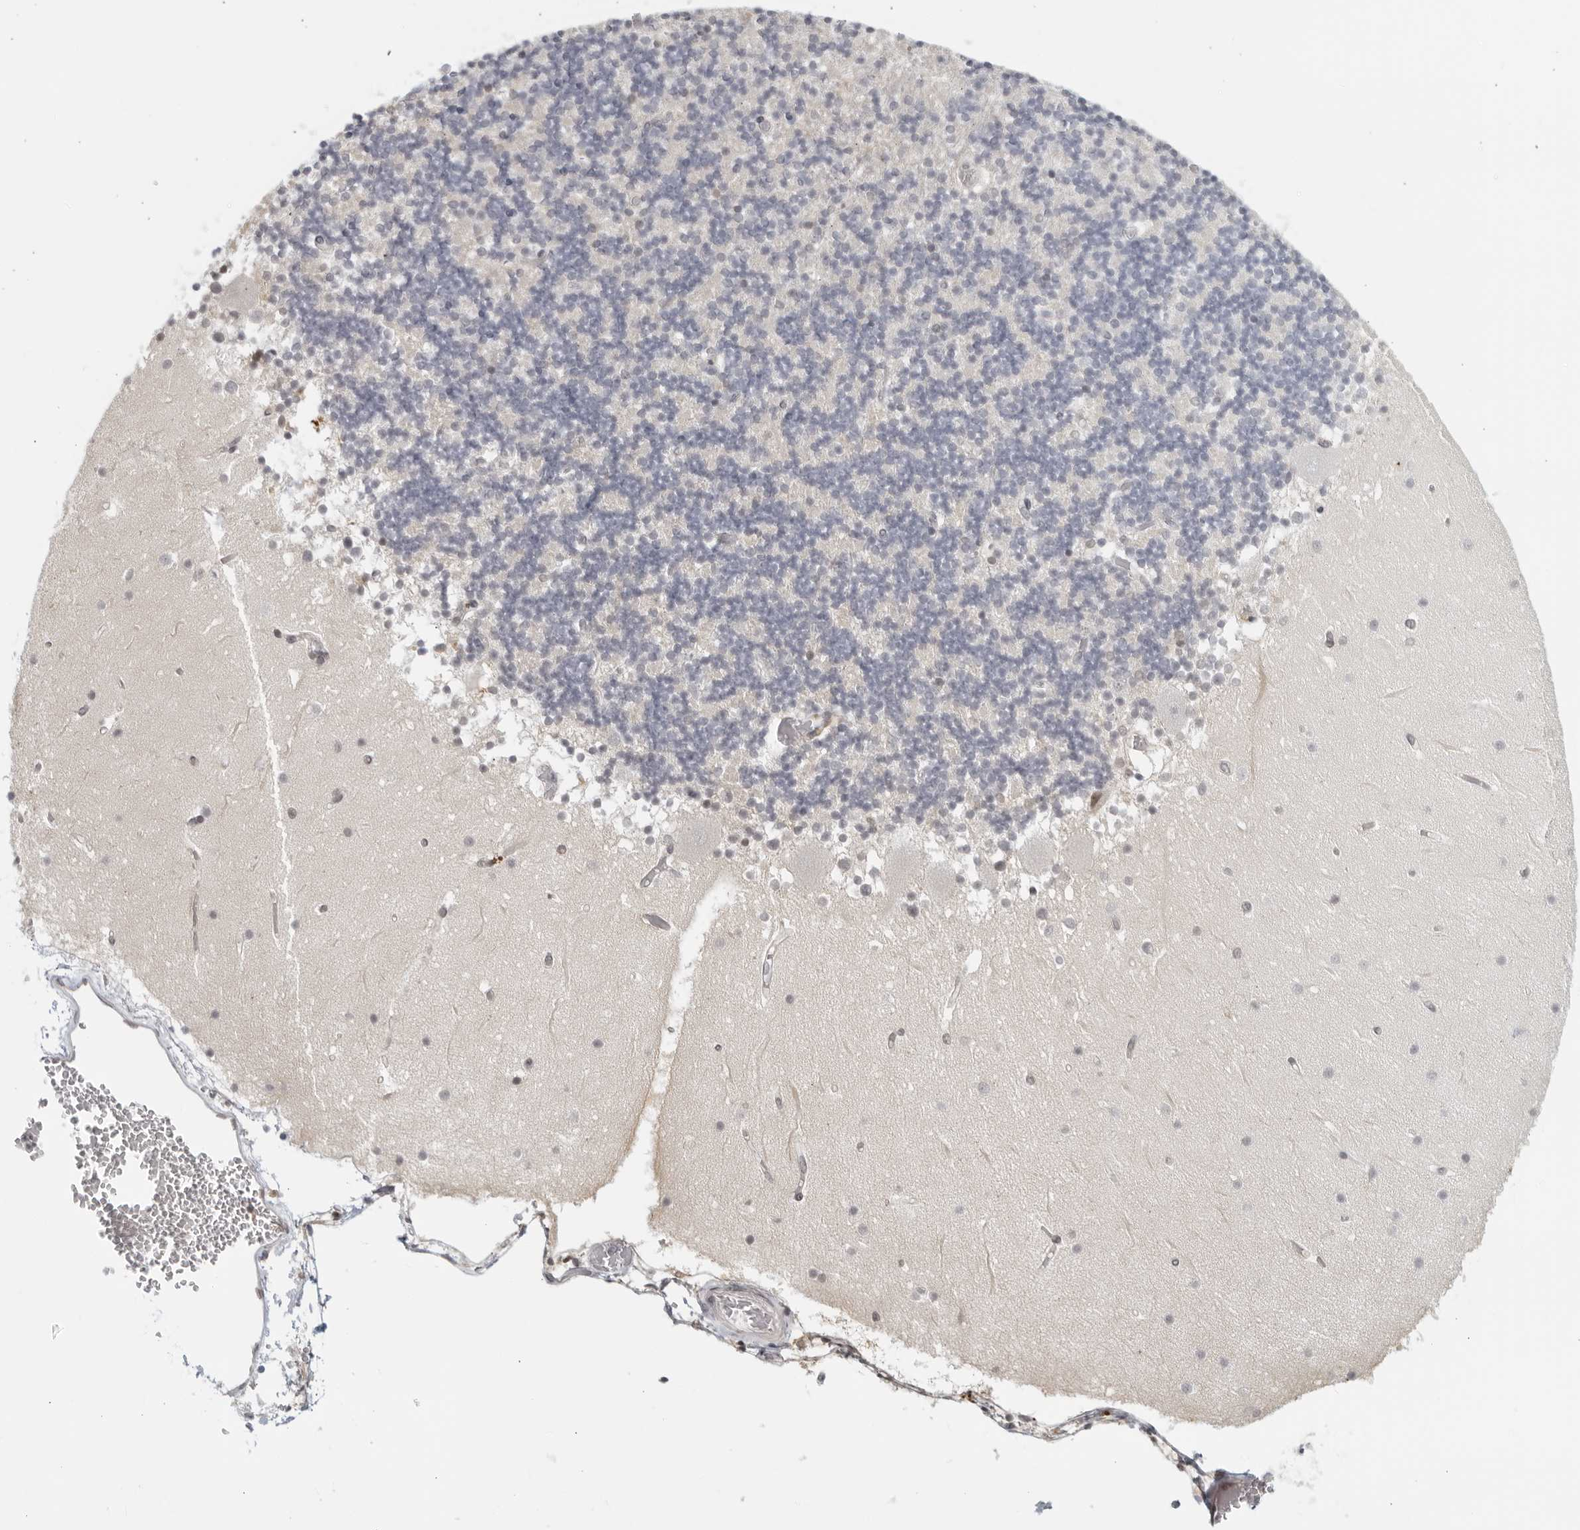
{"staining": {"intensity": "negative", "quantity": "none", "location": "none"}, "tissue": "cerebellum", "cell_type": "Cells in granular layer", "image_type": "normal", "snomed": [{"axis": "morphology", "description": "Normal tissue, NOS"}, {"axis": "topography", "description": "Cerebellum"}], "caption": "The image demonstrates no significant staining in cells in granular layer of cerebellum. (DAB immunohistochemistry, high magnification).", "gene": "RAB11FIP3", "patient": {"sex": "female", "age": 28}}